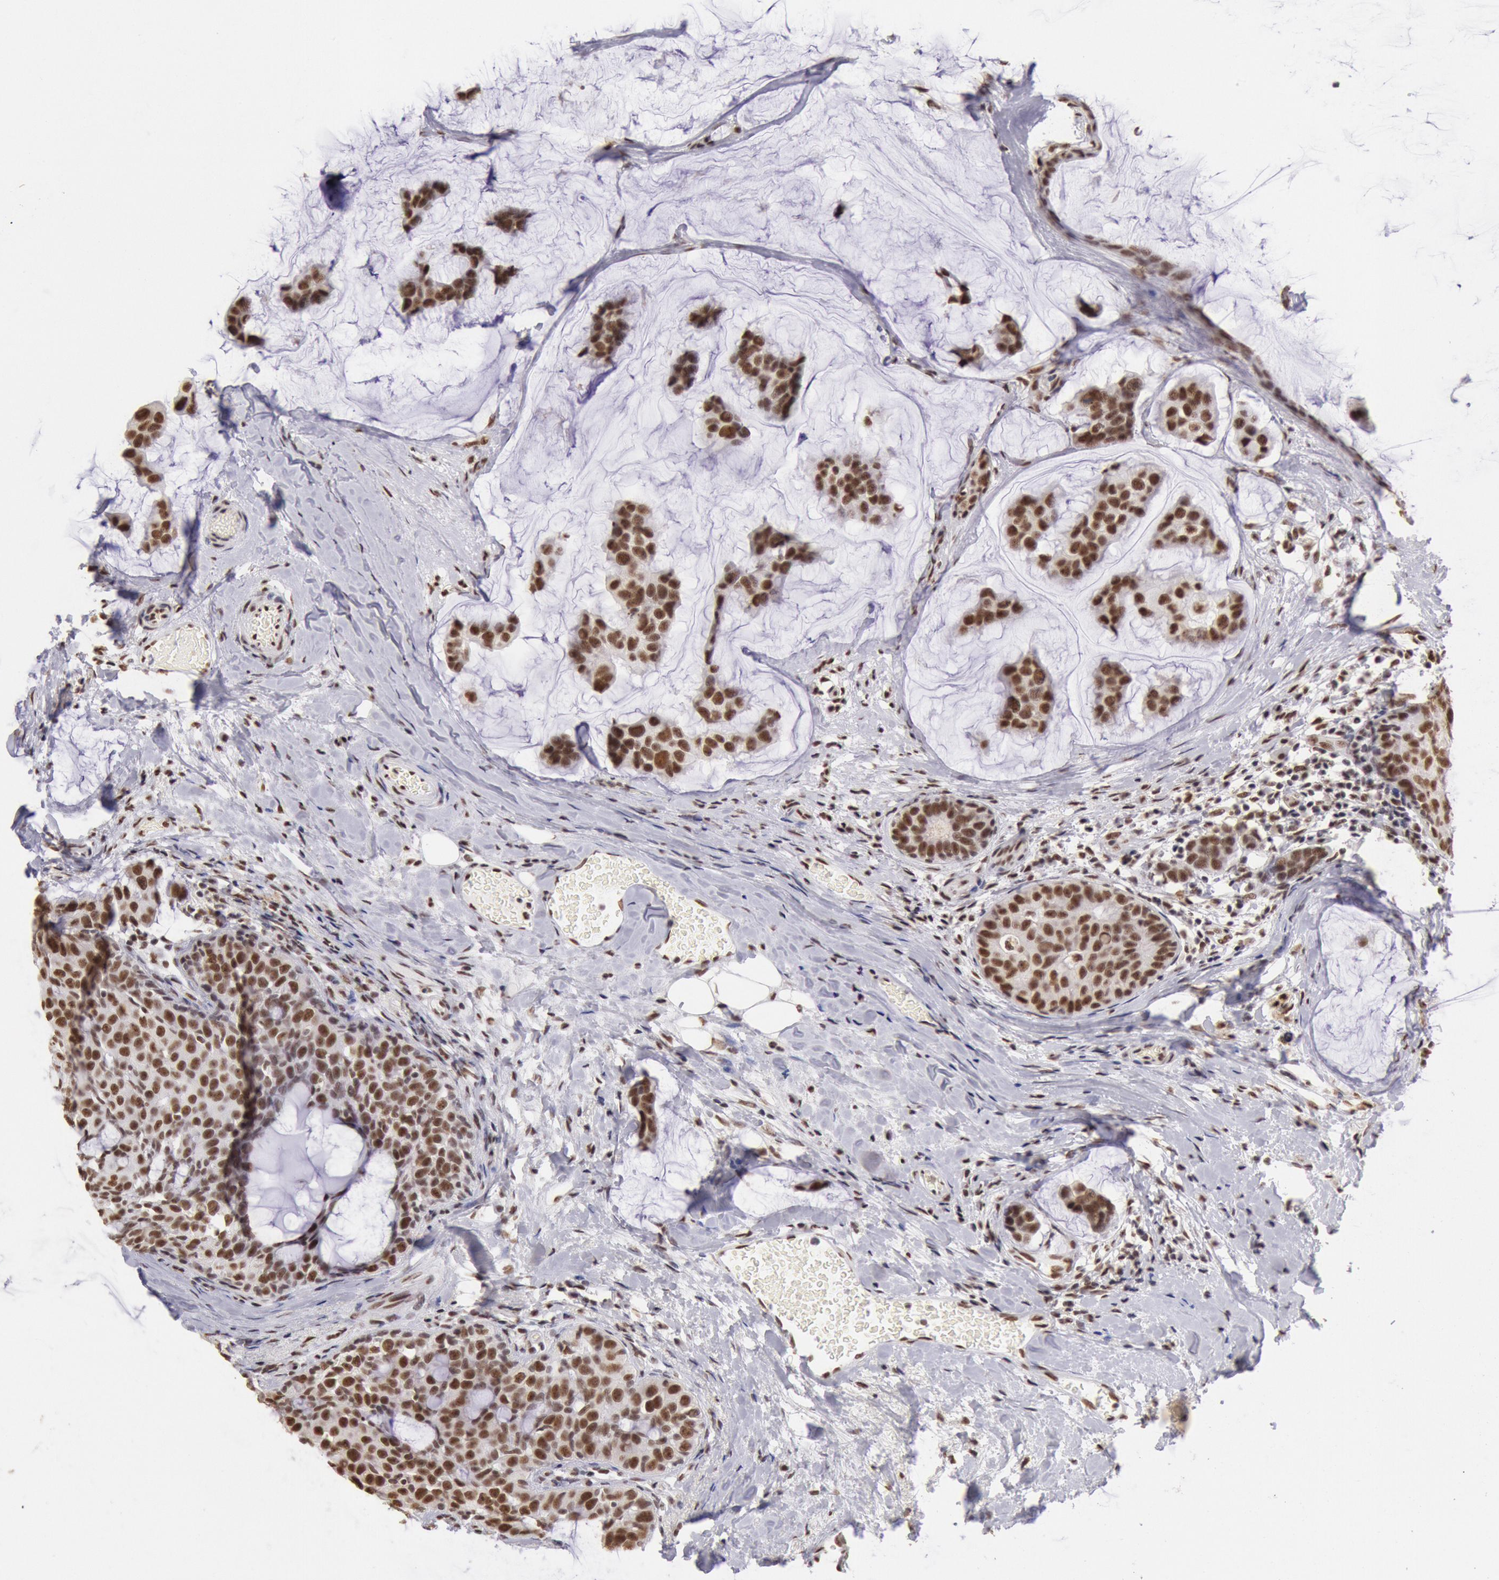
{"staining": {"intensity": "strong", "quantity": ">75%", "location": "nuclear"}, "tissue": "breast cancer", "cell_type": "Tumor cells", "image_type": "cancer", "snomed": [{"axis": "morphology", "description": "Normal tissue, NOS"}, {"axis": "morphology", "description": "Duct carcinoma"}, {"axis": "topography", "description": "Breast"}], "caption": "A high-resolution micrograph shows immunohistochemistry staining of breast invasive ductal carcinoma, which exhibits strong nuclear positivity in about >75% of tumor cells. Using DAB (brown) and hematoxylin (blue) stains, captured at high magnification using brightfield microscopy.", "gene": "SNRPD3", "patient": {"sex": "female", "age": 50}}